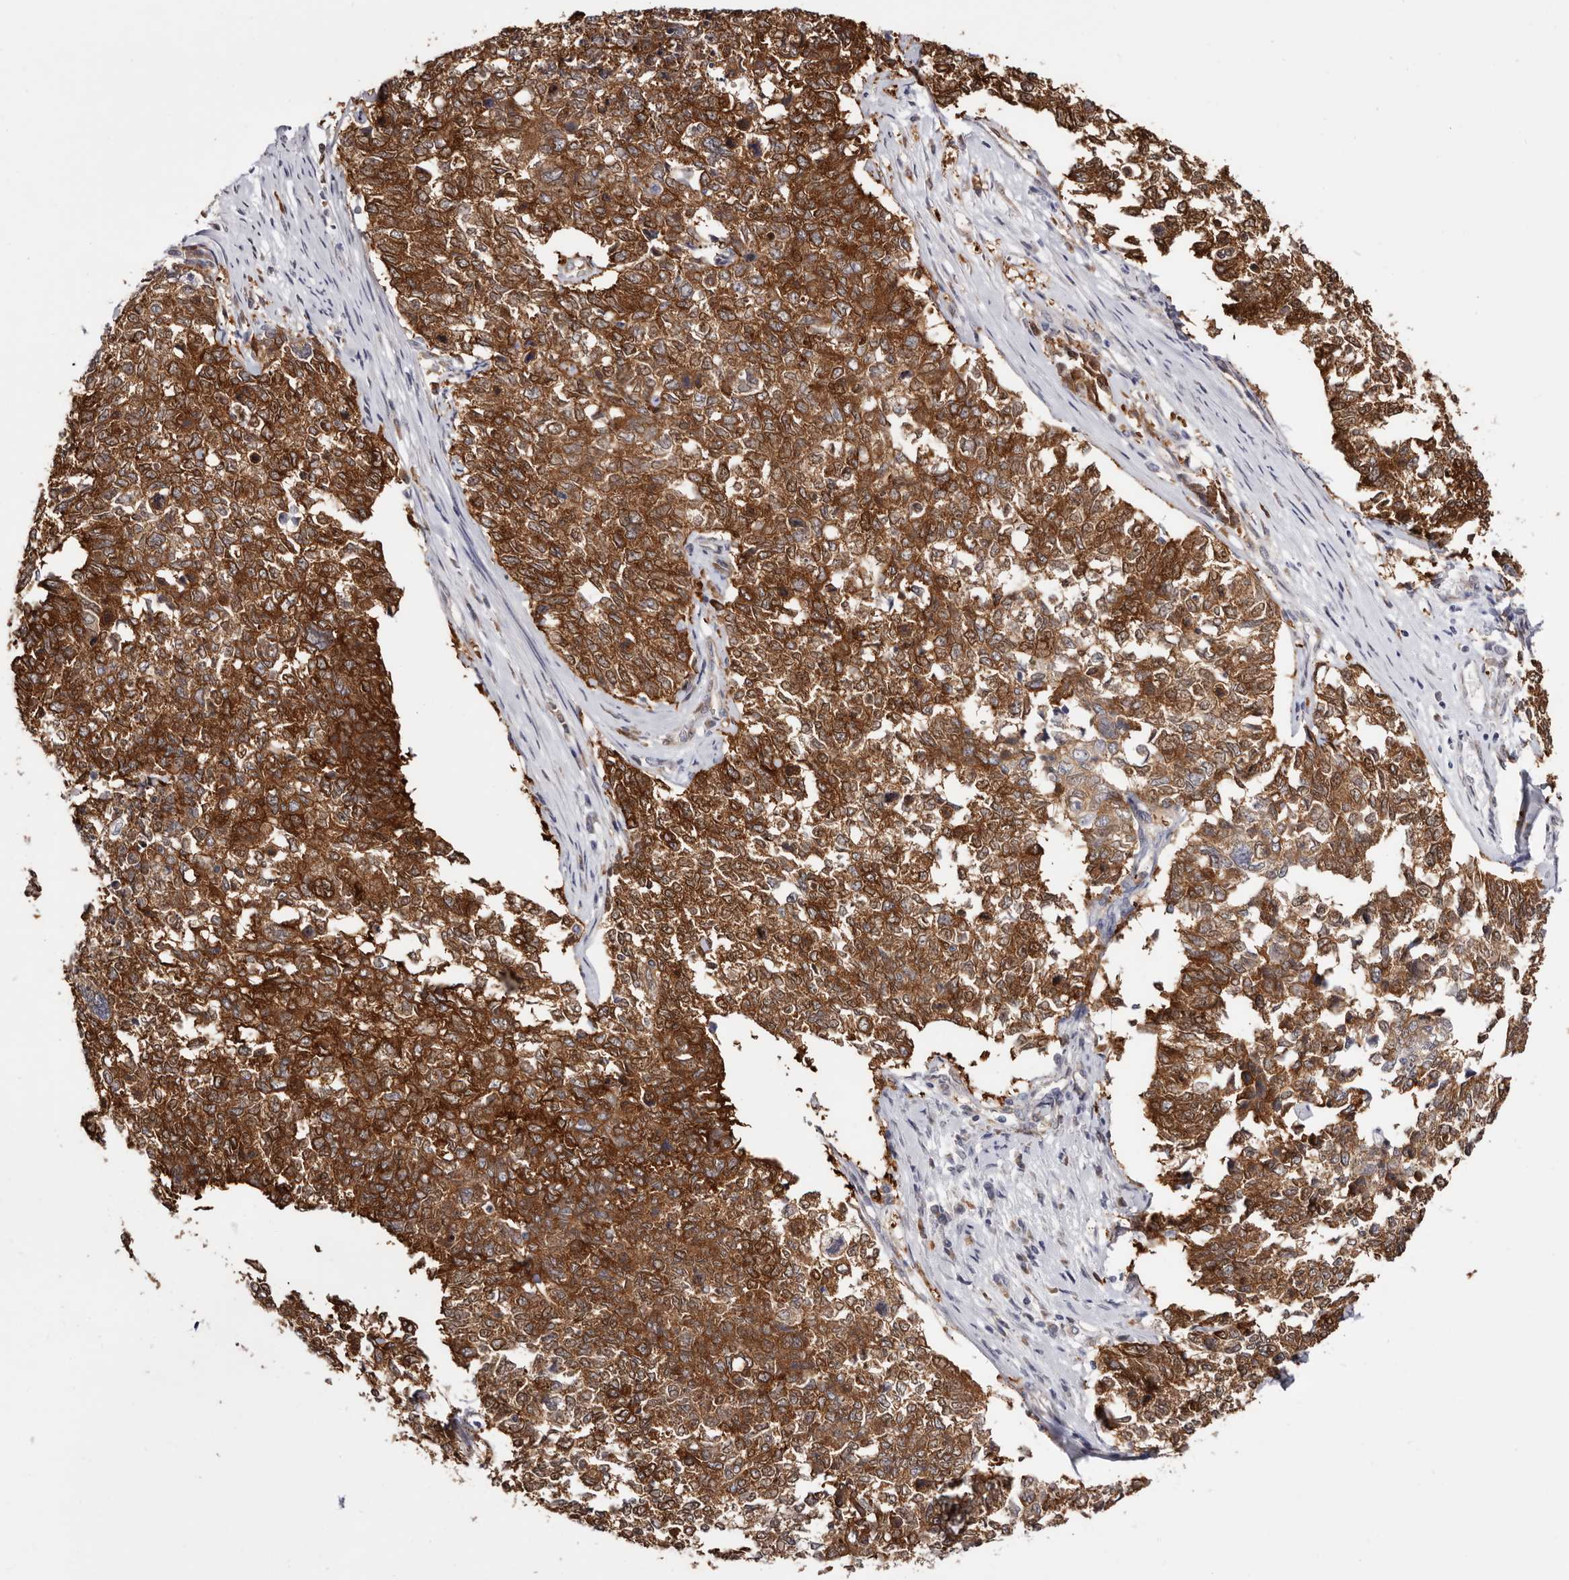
{"staining": {"intensity": "strong", "quantity": ">75%", "location": "cytoplasmic/membranous"}, "tissue": "cervical cancer", "cell_type": "Tumor cells", "image_type": "cancer", "snomed": [{"axis": "morphology", "description": "Squamous cell carcinoma, NOS"}, {"axis": "topography", "description": "Cervix"}], "caption": "Protein positivity by immunohistochemistry shows strong cytoplasmic/membranous staining in approximately >75% of tumor cells in cervical squamous cell carcinoma.", "gene": "GFOD1", "patient": {"sex": "female", "age": 63}}